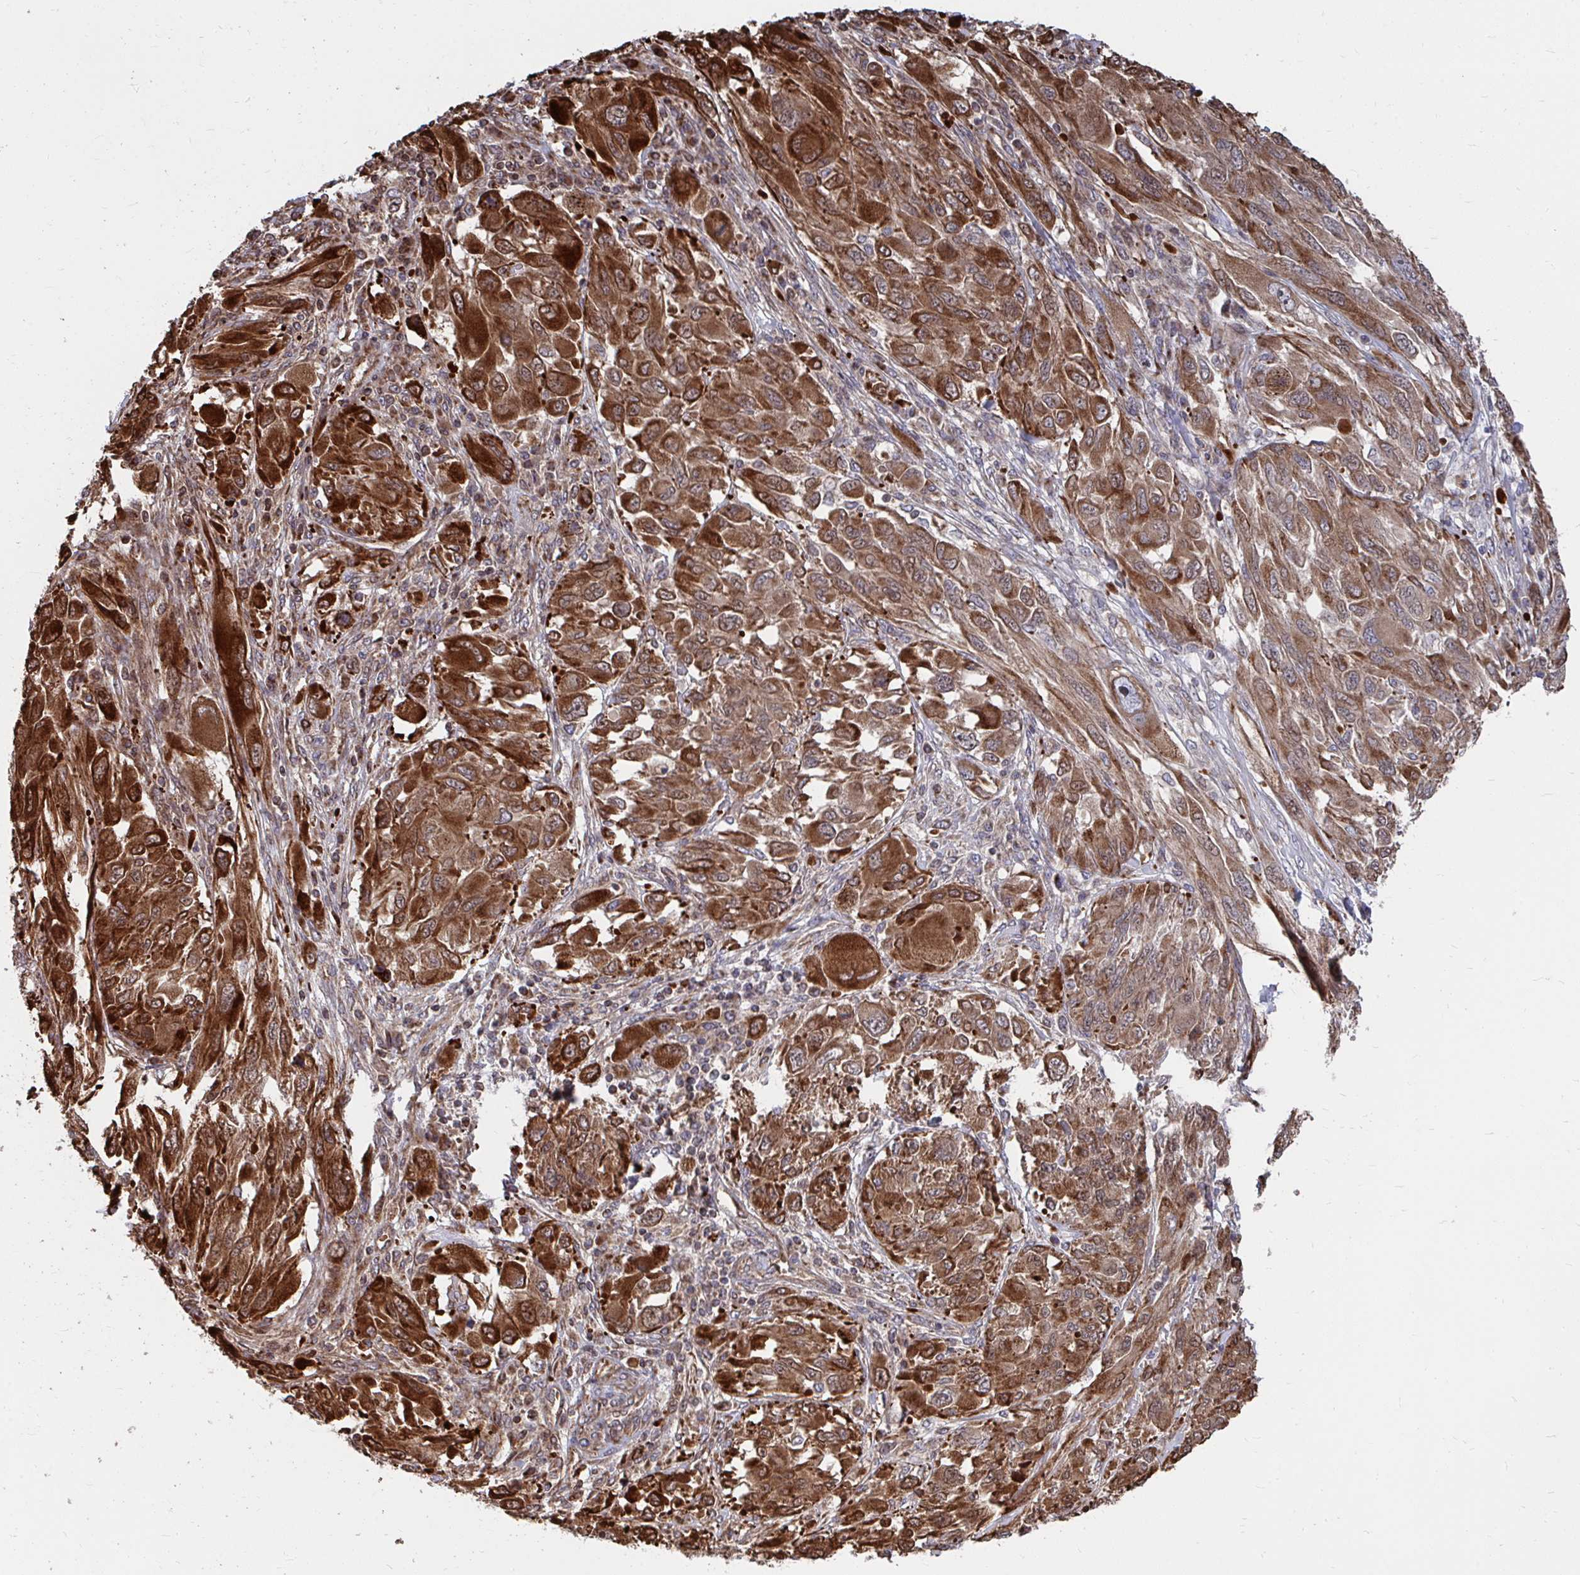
{"staining": {"intensity": "strong", "quantity": ">75%", "location": "cytoplasmic/membranous"}, "tissue": "melanoma", "cell_type": "Tumor cells", "image_type": "cancer", "snomed": [{"axis": "morphology", "description": "Malignant melanoma, NOS"}, {"axis": "topography", "description": "Skin"}], "caption": "A brown stain labels strong cytoplasmic/membranous staining of a protein in human malignant melanoma tumor cells.", "gene": "FAM89A", "patient": {"sex": "female", "age": 91}}